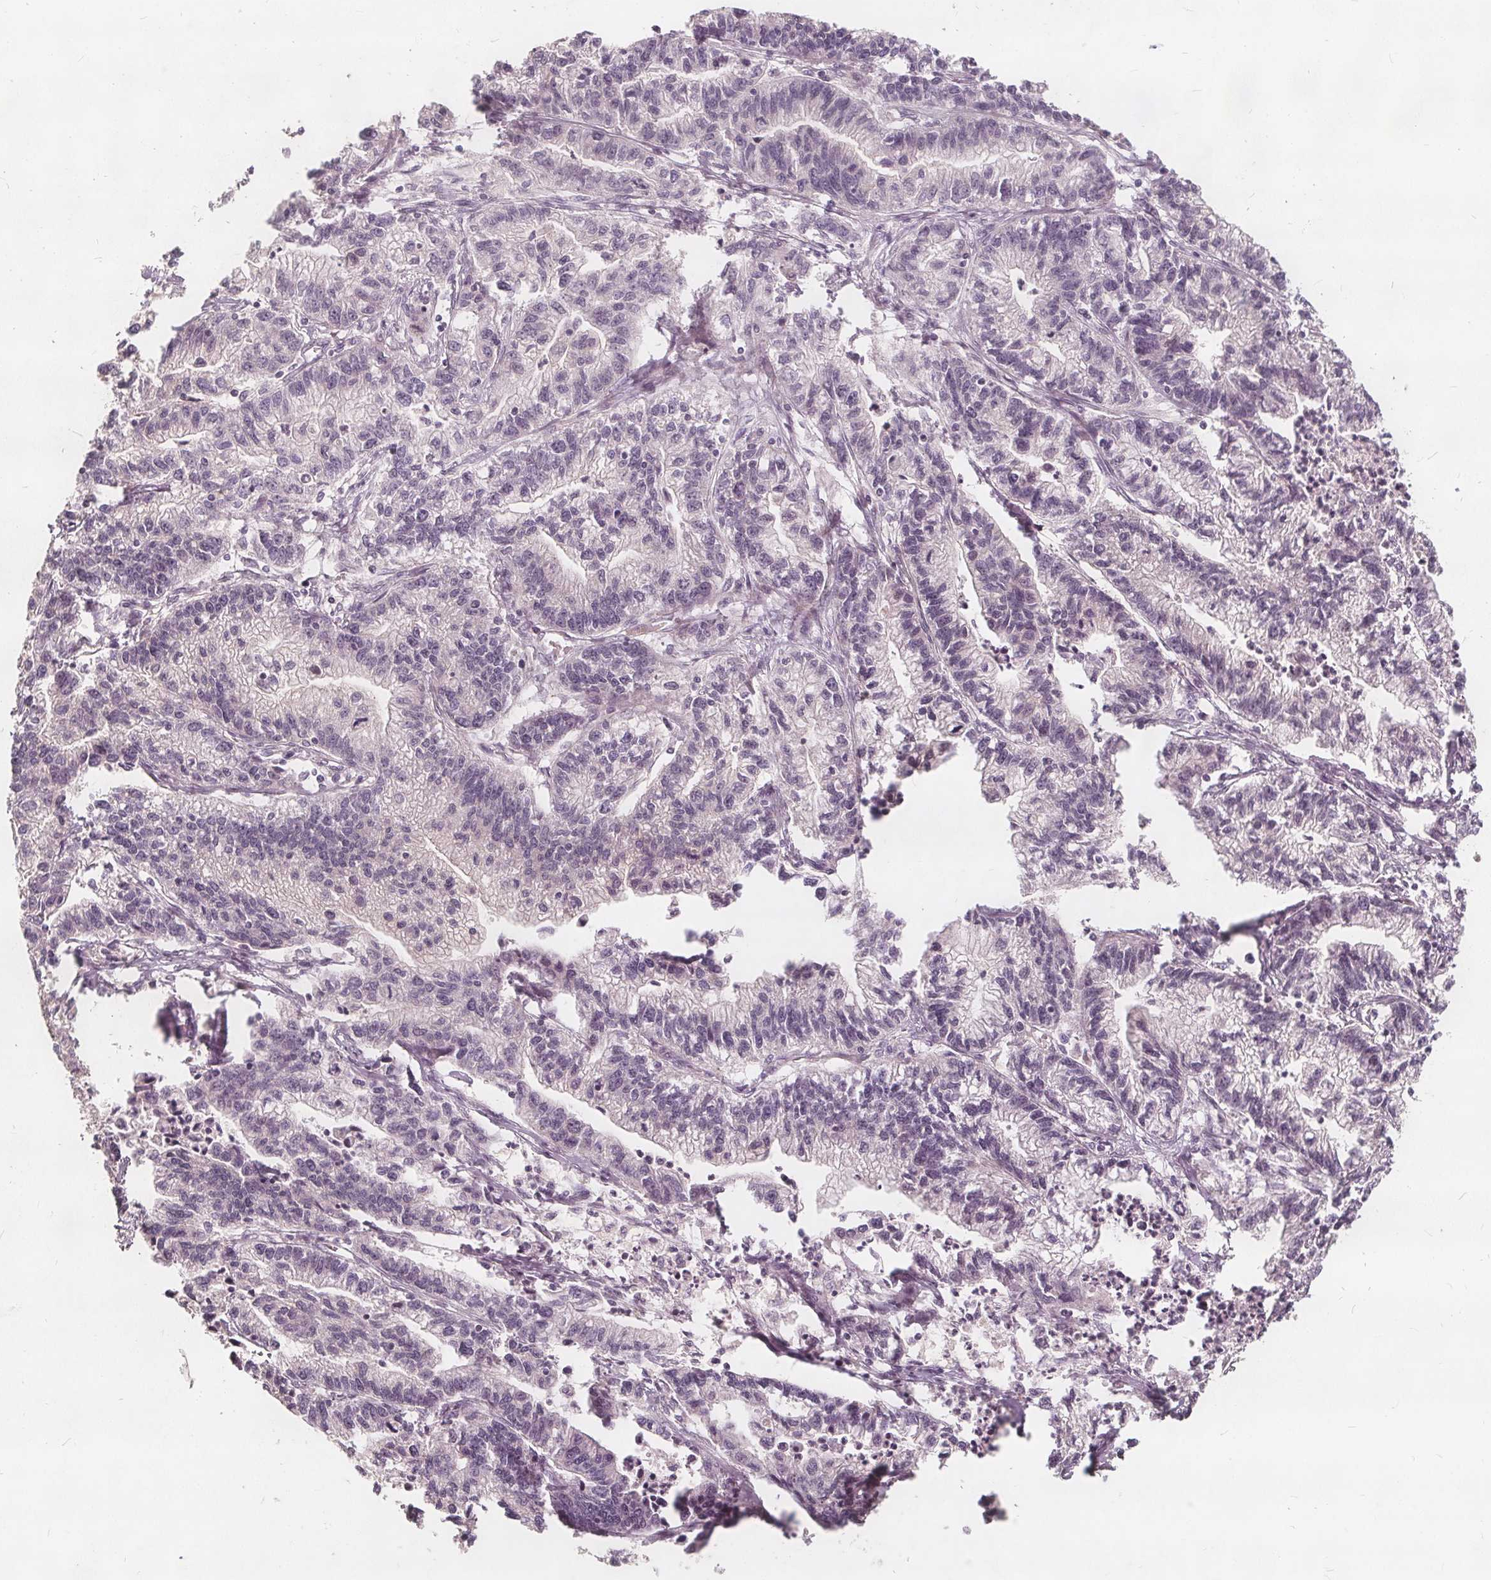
{"staining": {"intensity": "negative", "quantity": "none", "location": "none"}, "tissue": "stomach cancer", "cell_type": "Tumor cells", "image_type": "cancer", "snomed": [{"axis": "morphology", "description": "Adenocarcinoma, NOS"}, {"axis": "topography", "description": "Stomach"}], "caption": "Immunohistochemistry of human stomach cancer (adenocarcinoma) shows no staining in tumor cells. The staining was performed using DAB (3,3'-diaminobenzidine) to visualize the protein expression in brown, while the nuclei were stained in blue with hematoxylin (Magnification: 20x).", "gene": "PTPRT", "patient": {"sex": "male", "age": 83}}